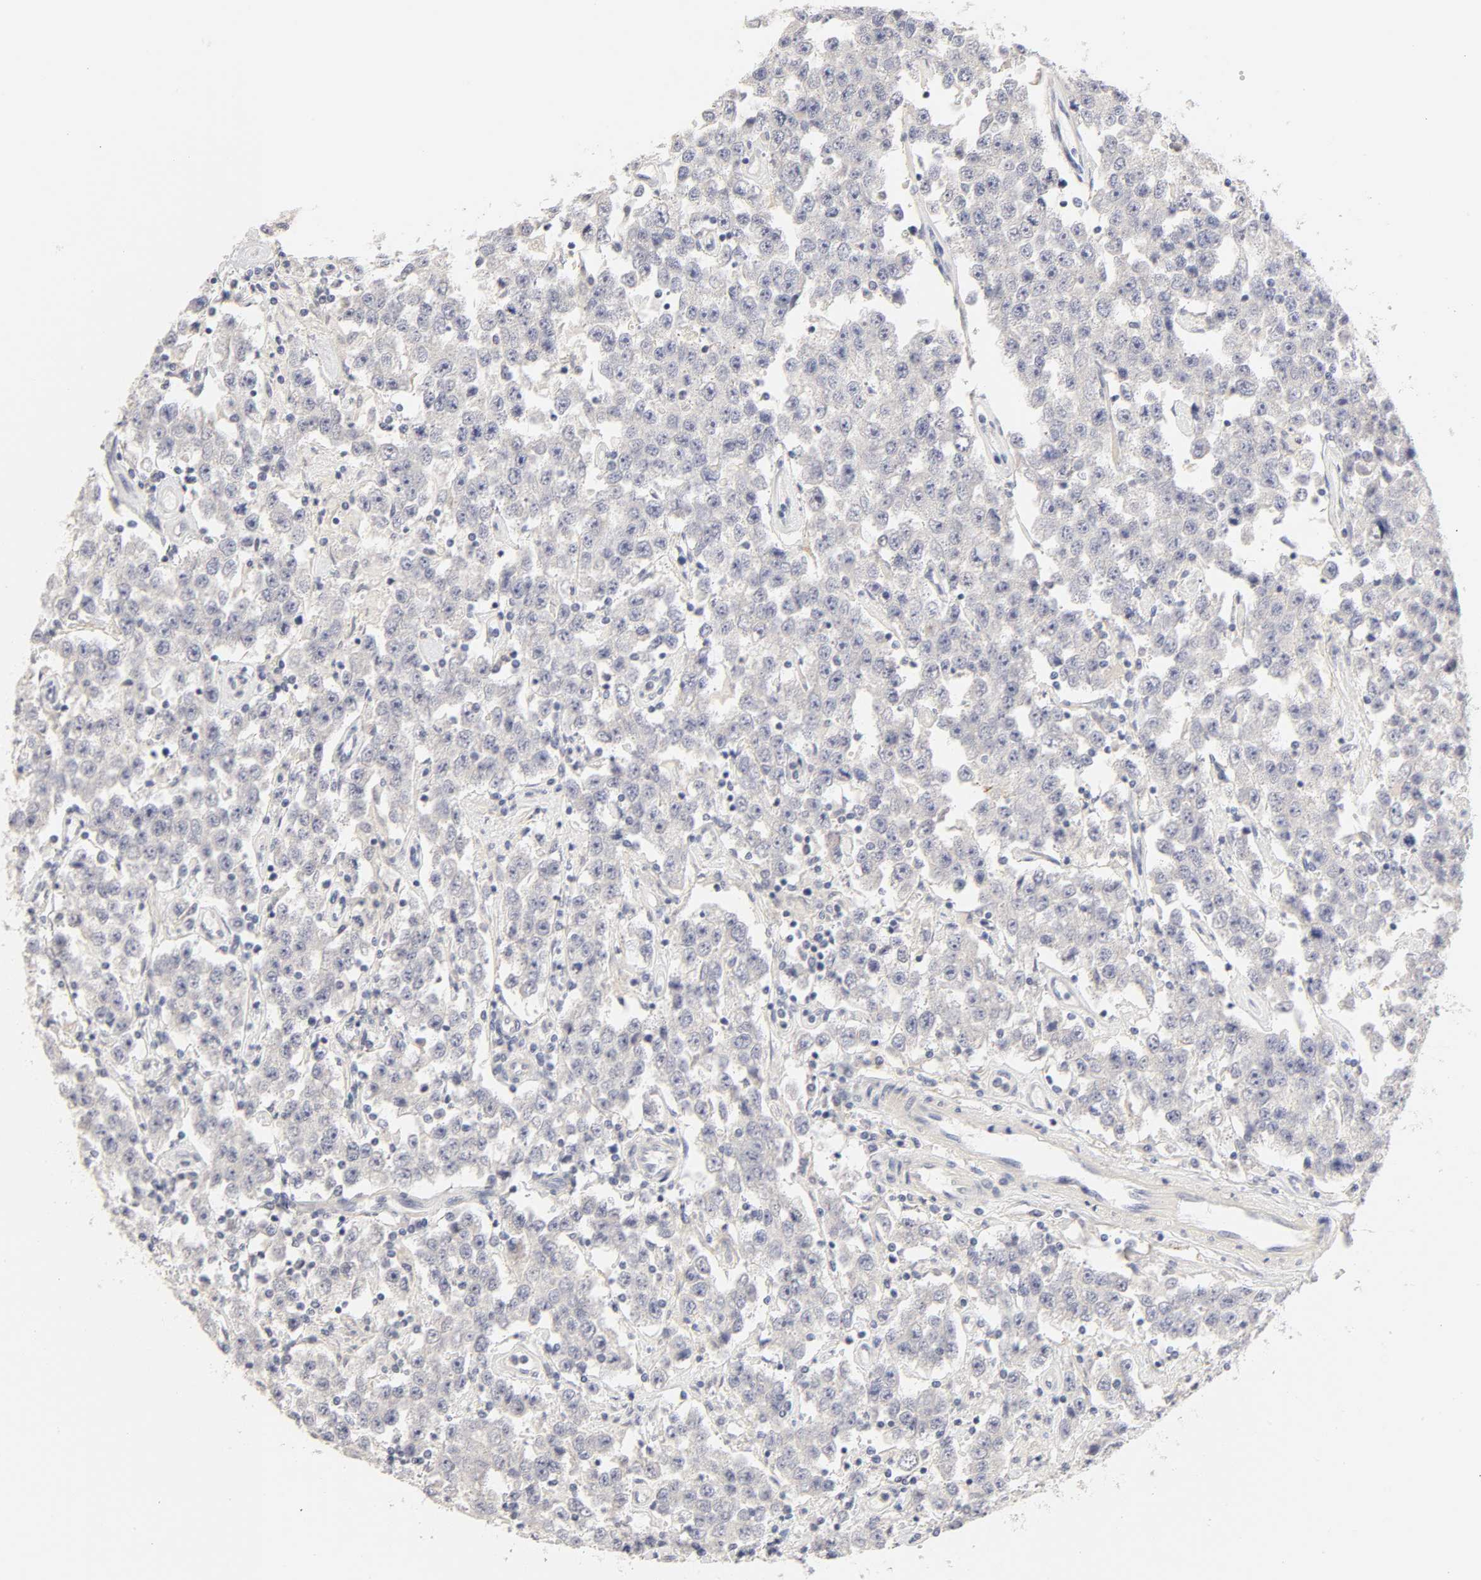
{"staining": {"intensity": "weak", "quantity": "<25%", "location": "cytoplasmic/membranous"}, "tissue": "testis cancer", "cell_type": "Tumor cells", "image_type": "cancer", "snomed": [{"axis": "morphology", "description": "Seminoma, NOS"}, {"axis": "topography", "description": "Testis"}], "caption": "Immunohistochemistry of testis seminoma demonstrates no staining in tumor cells.", "gene": "CYP4B1", "patient": {"sex": "male", "age": 52}}